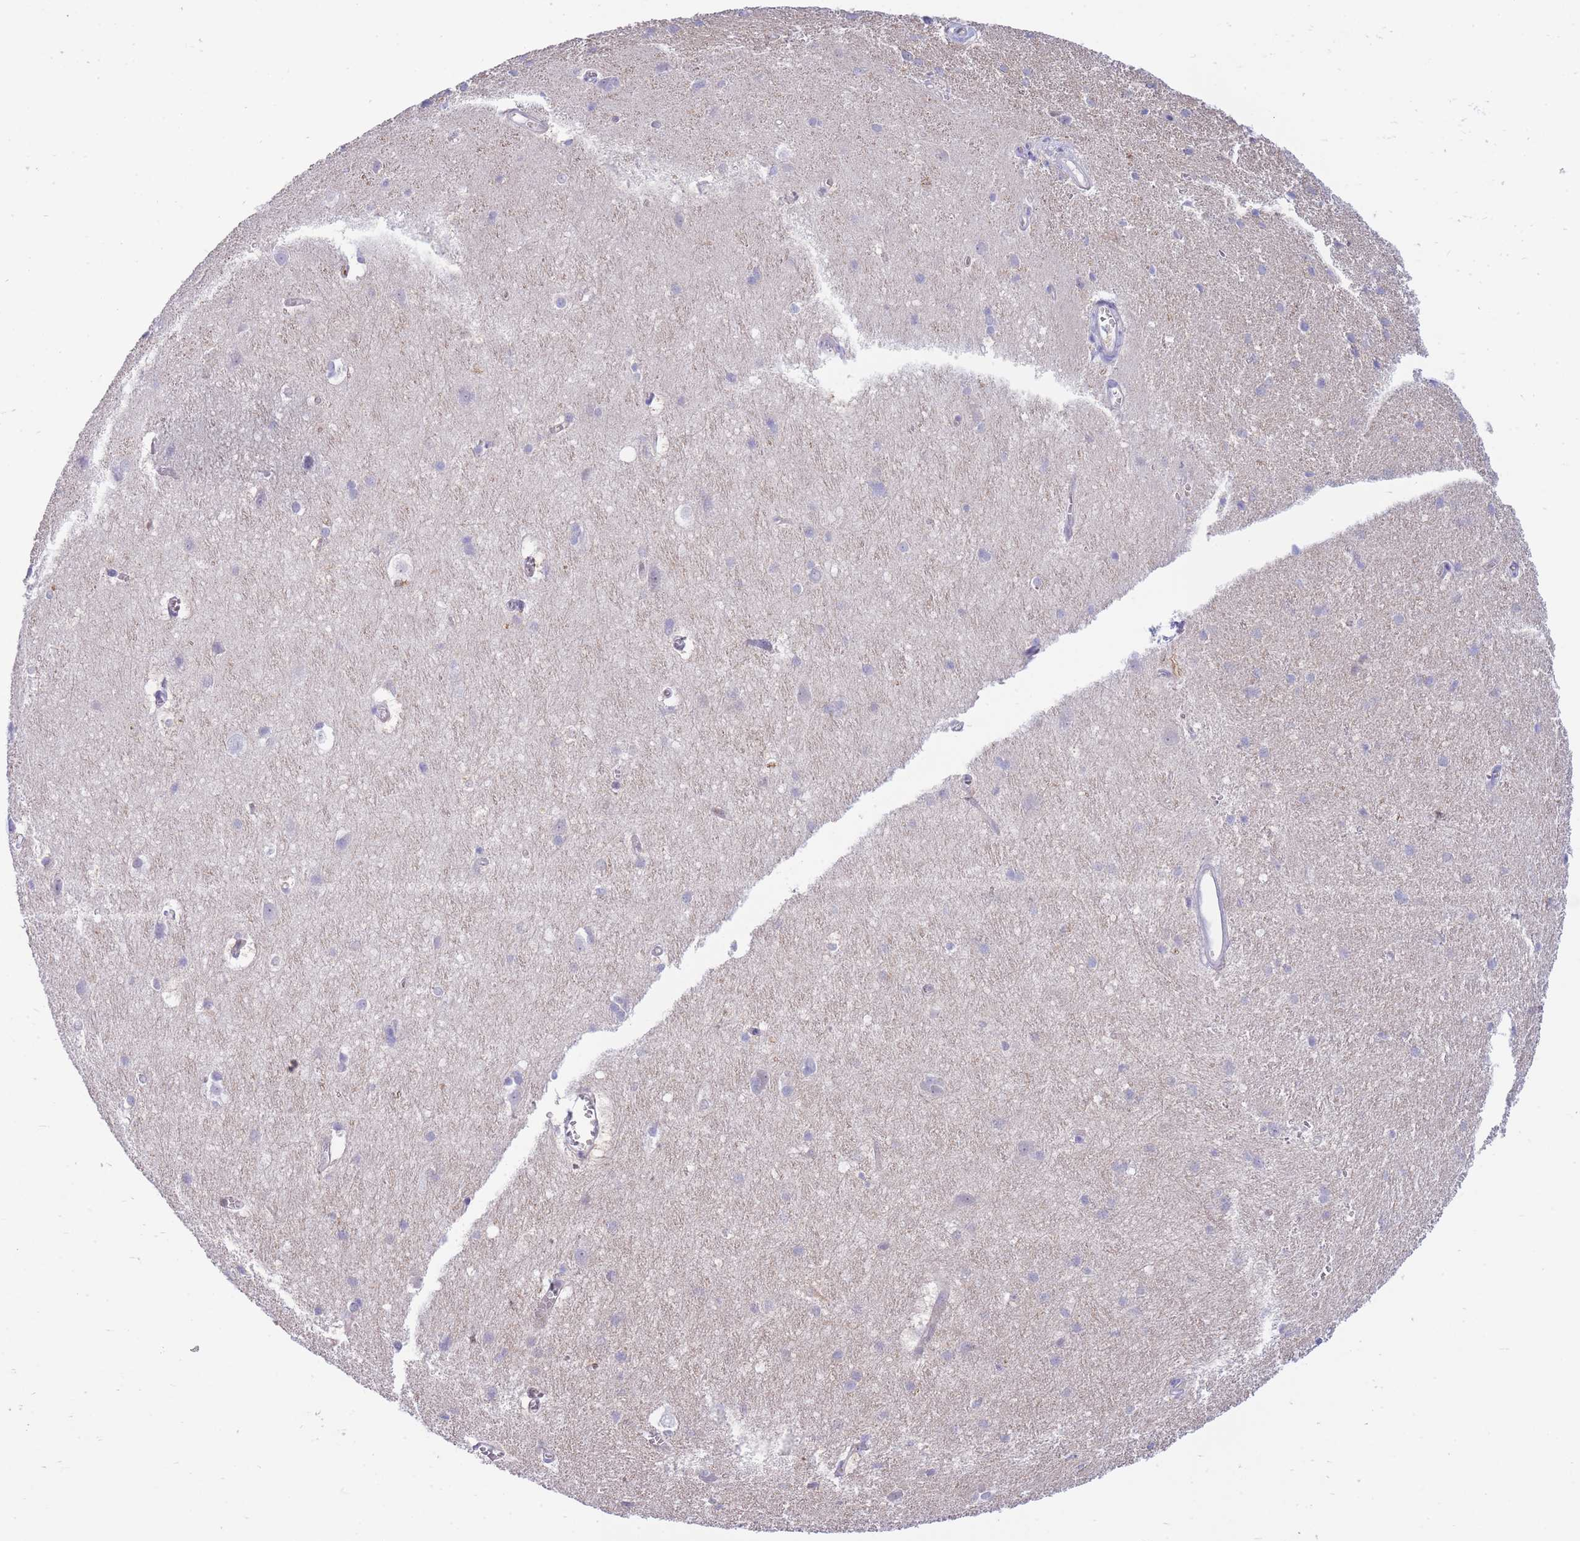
{"staining": {"intensity": "weak", "quantity": ">75%", "location": "cytoplasmic/membranous"}, "tissue": "cerebral cortex", "cell_type": "Endothelial cells", "image_type": "normal", "snomed": [{"axis": "morphology", "description": "Normal tissue, NOS"}, {"axis": "topography", "description": "Cerebral cortex"}], "caption": "Normal cerebral cortex was stained to show a protein in brown. There is low levels of weak cytoplasmic/membranous expression in approximately >75% of endothelial cells.", "gene": "NAMPT", "patient": {"sex": "male", "age": 54}}